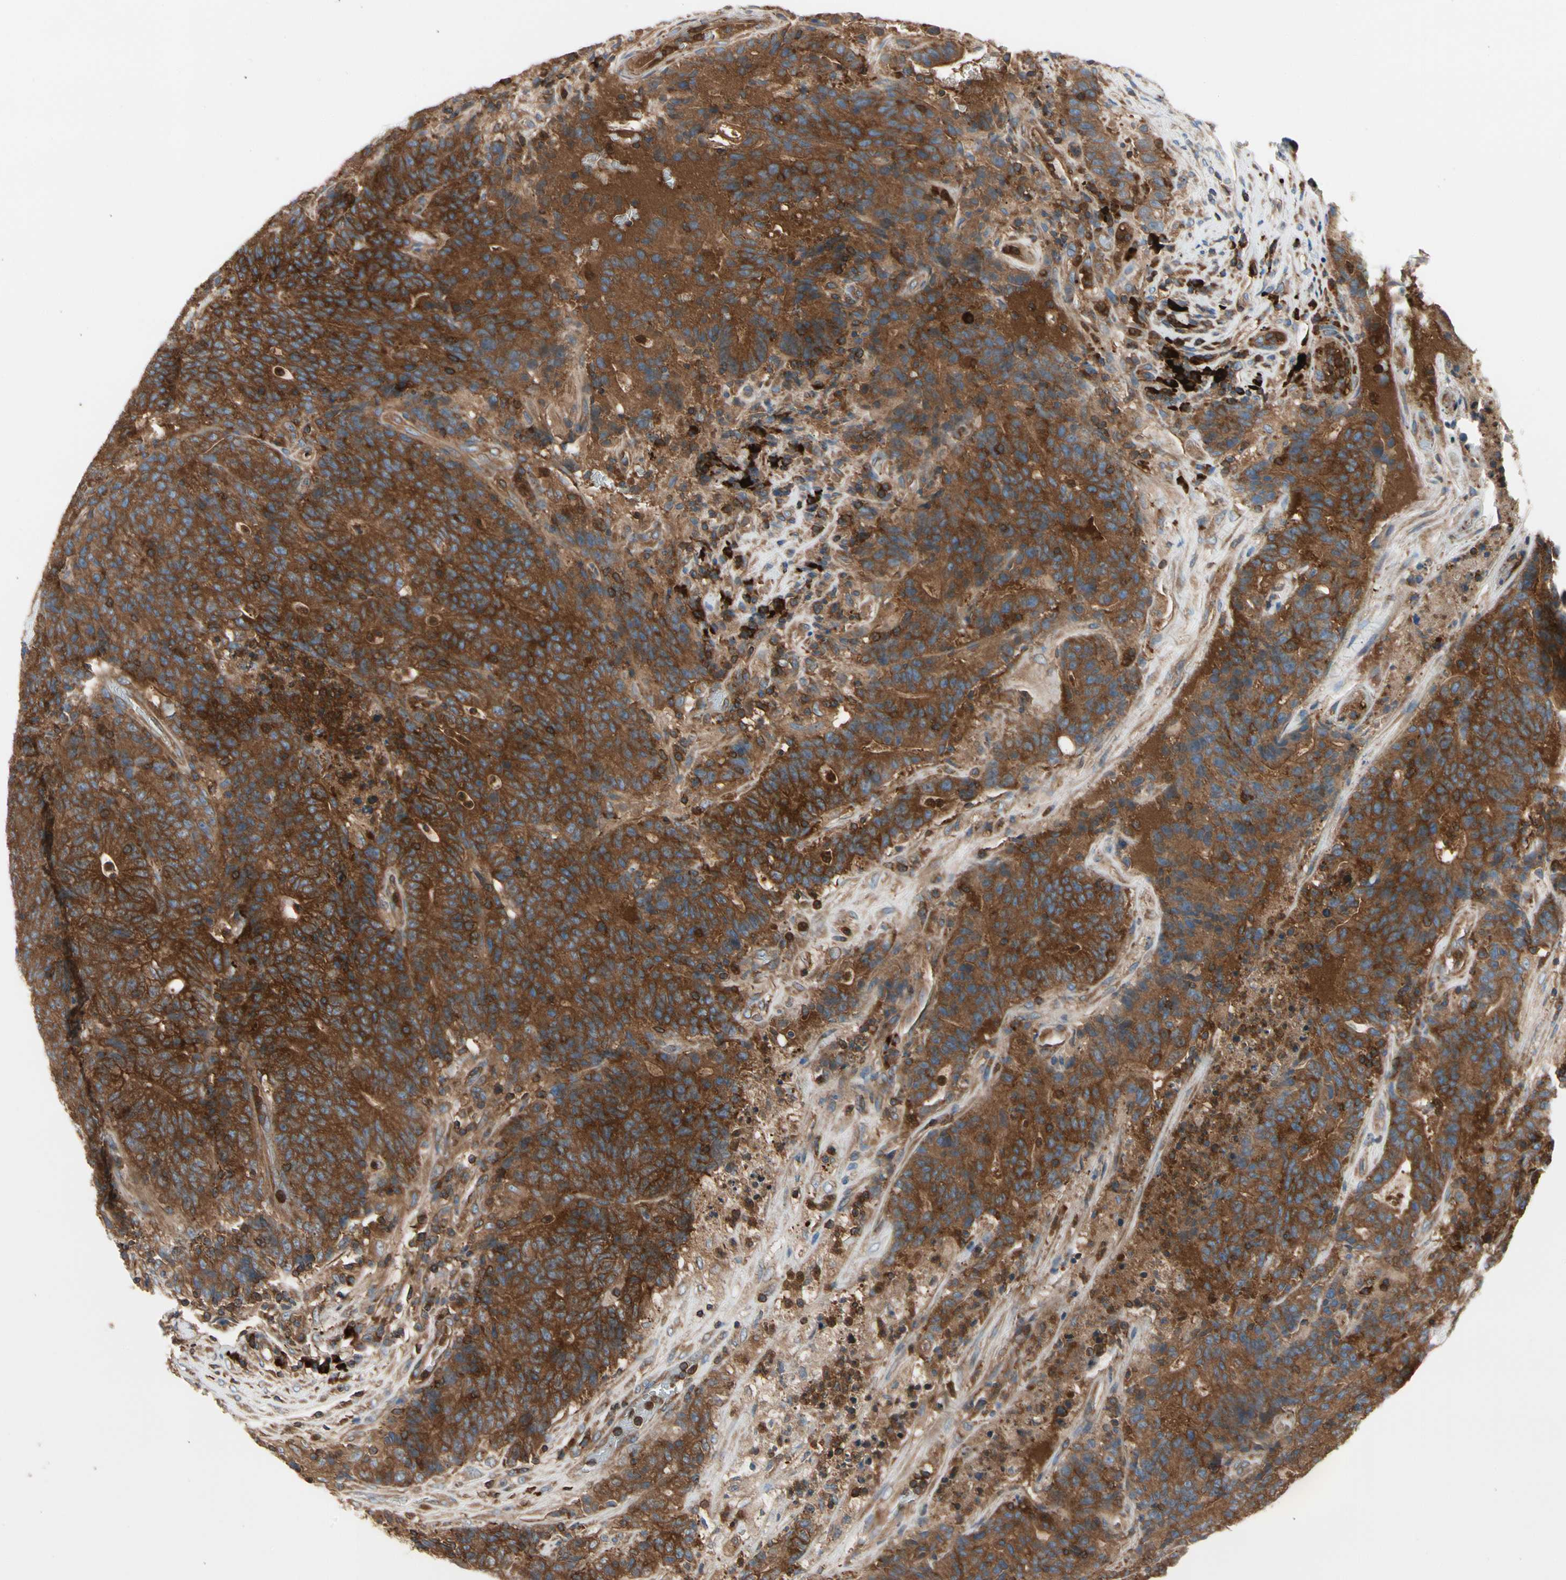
{"staining": {"intensity": "strong", "quantity": ">75%", "location": "cytoplasmic/membranous"}, "tissue": "colorectal cancer", "cell_type": "Tumor cells", "image_type": "cancer", "snomed": [{"axis": "morphology", "description": "Normal tissue, NOS"}, {"axis": "morphology", "description": "Adenocarcinoma, NOS"}, {"axis": "topography", "description": "Colon"}], "caption": "Strong cytoplasmic/membranous protein expression is identified in about >75% of tumor cells in colorectal cancer.", "gene": "ROCK1", "patient": {"sex": "female", "age": 75}}